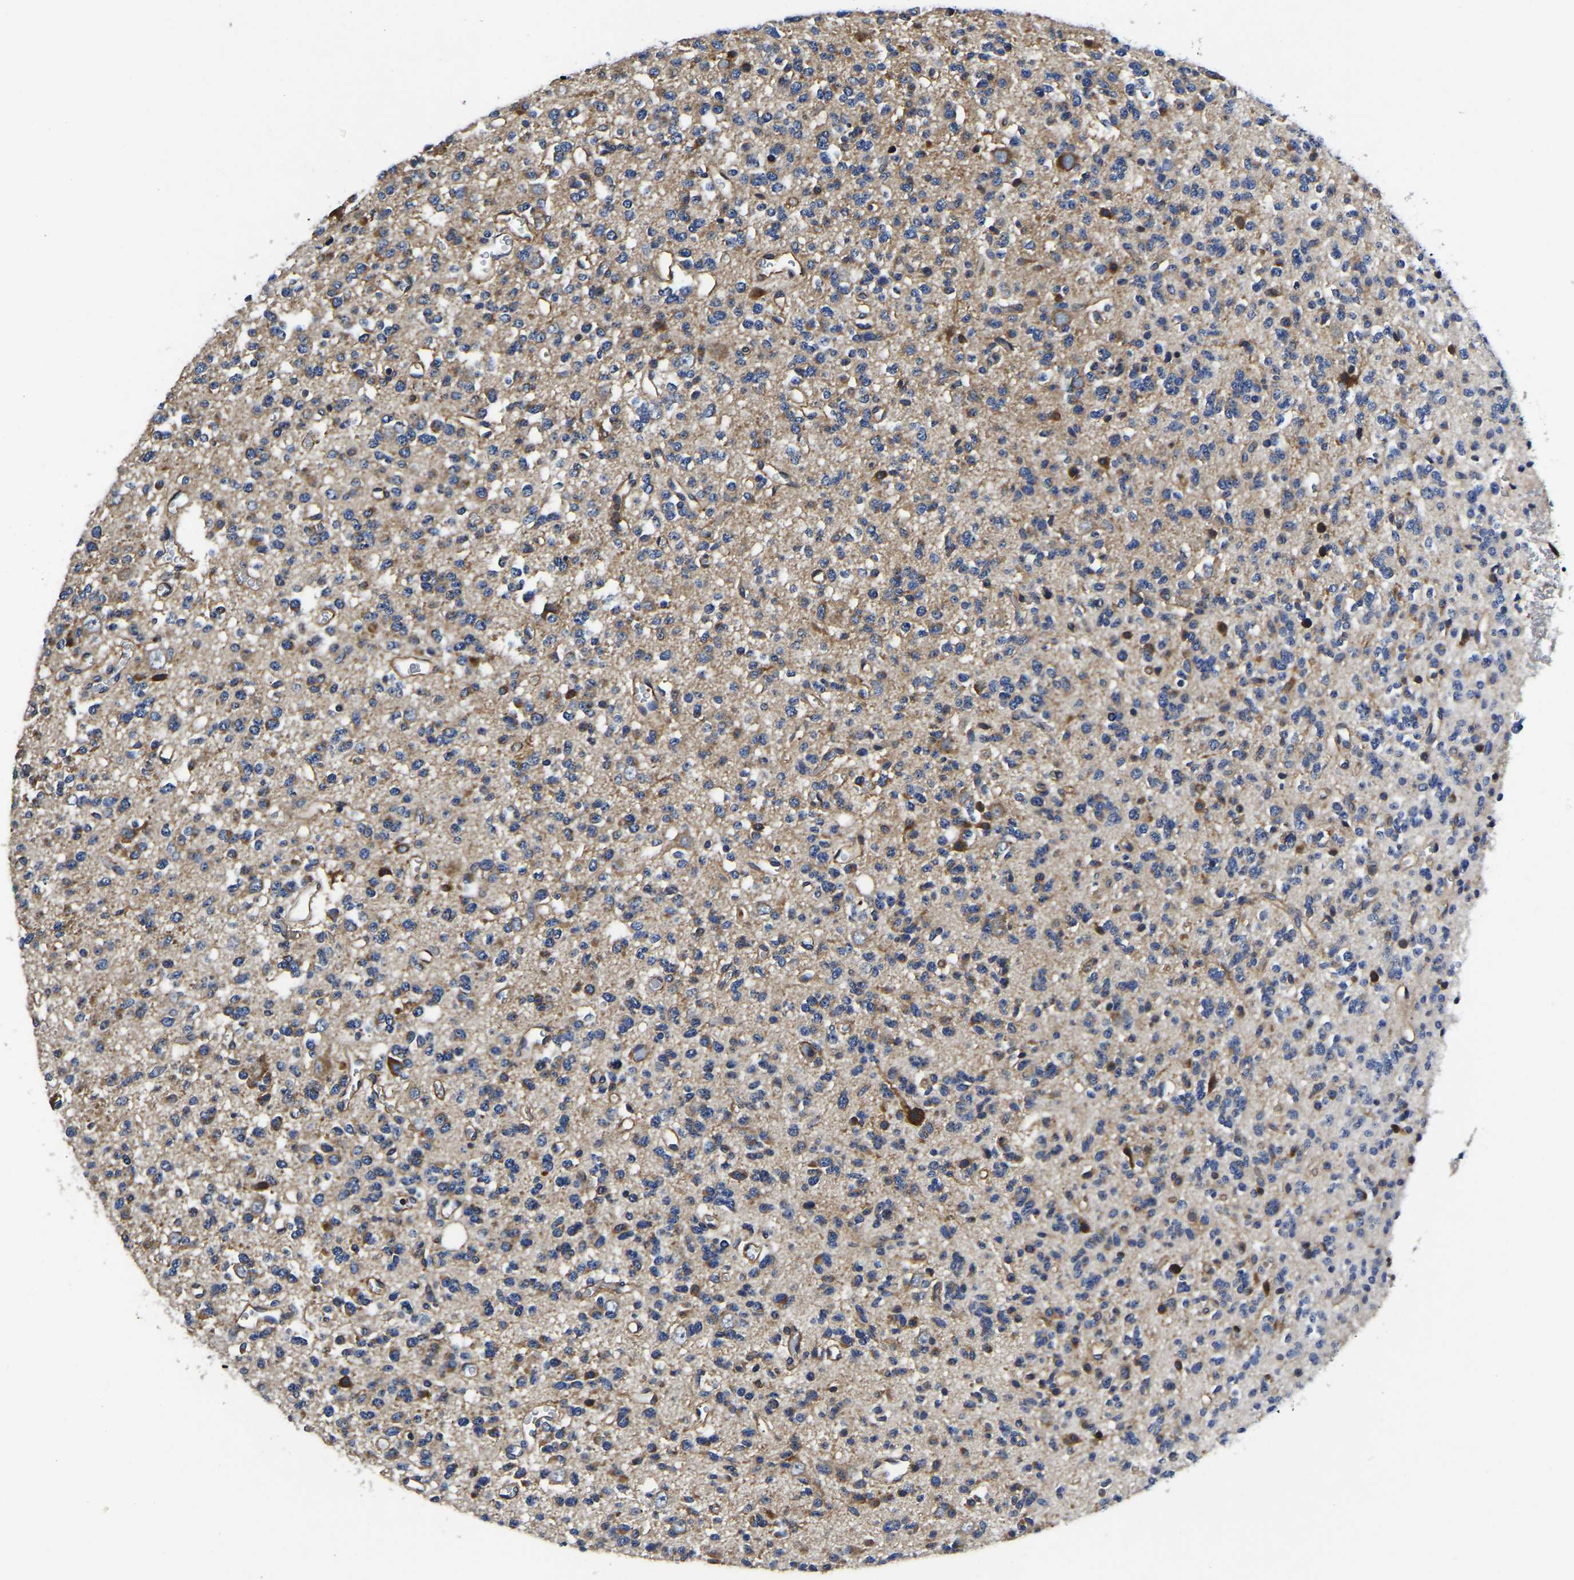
{"staining": {"intensity": "moderate", "quantity": "25%-75%", "location": "cytoplasmic/membranous"}, "tissue": "glioma", "cell_type": "Tumor cells", "image_type": "cancer", "snomed": [{"axis": "morphology", "description": "Glioma, malignant, Low grade"}, {"axis": "topography", "description": "Brain"}], "caption": "DAB immunohistochemical staining of malignant low-grade glioma demonstrates moderate cytoplasmic/membranous protein expression in approximately 25%-75% of tumor cells.", "gene": "KCTD17", "patient": {"sex": "male", "age": 38}}